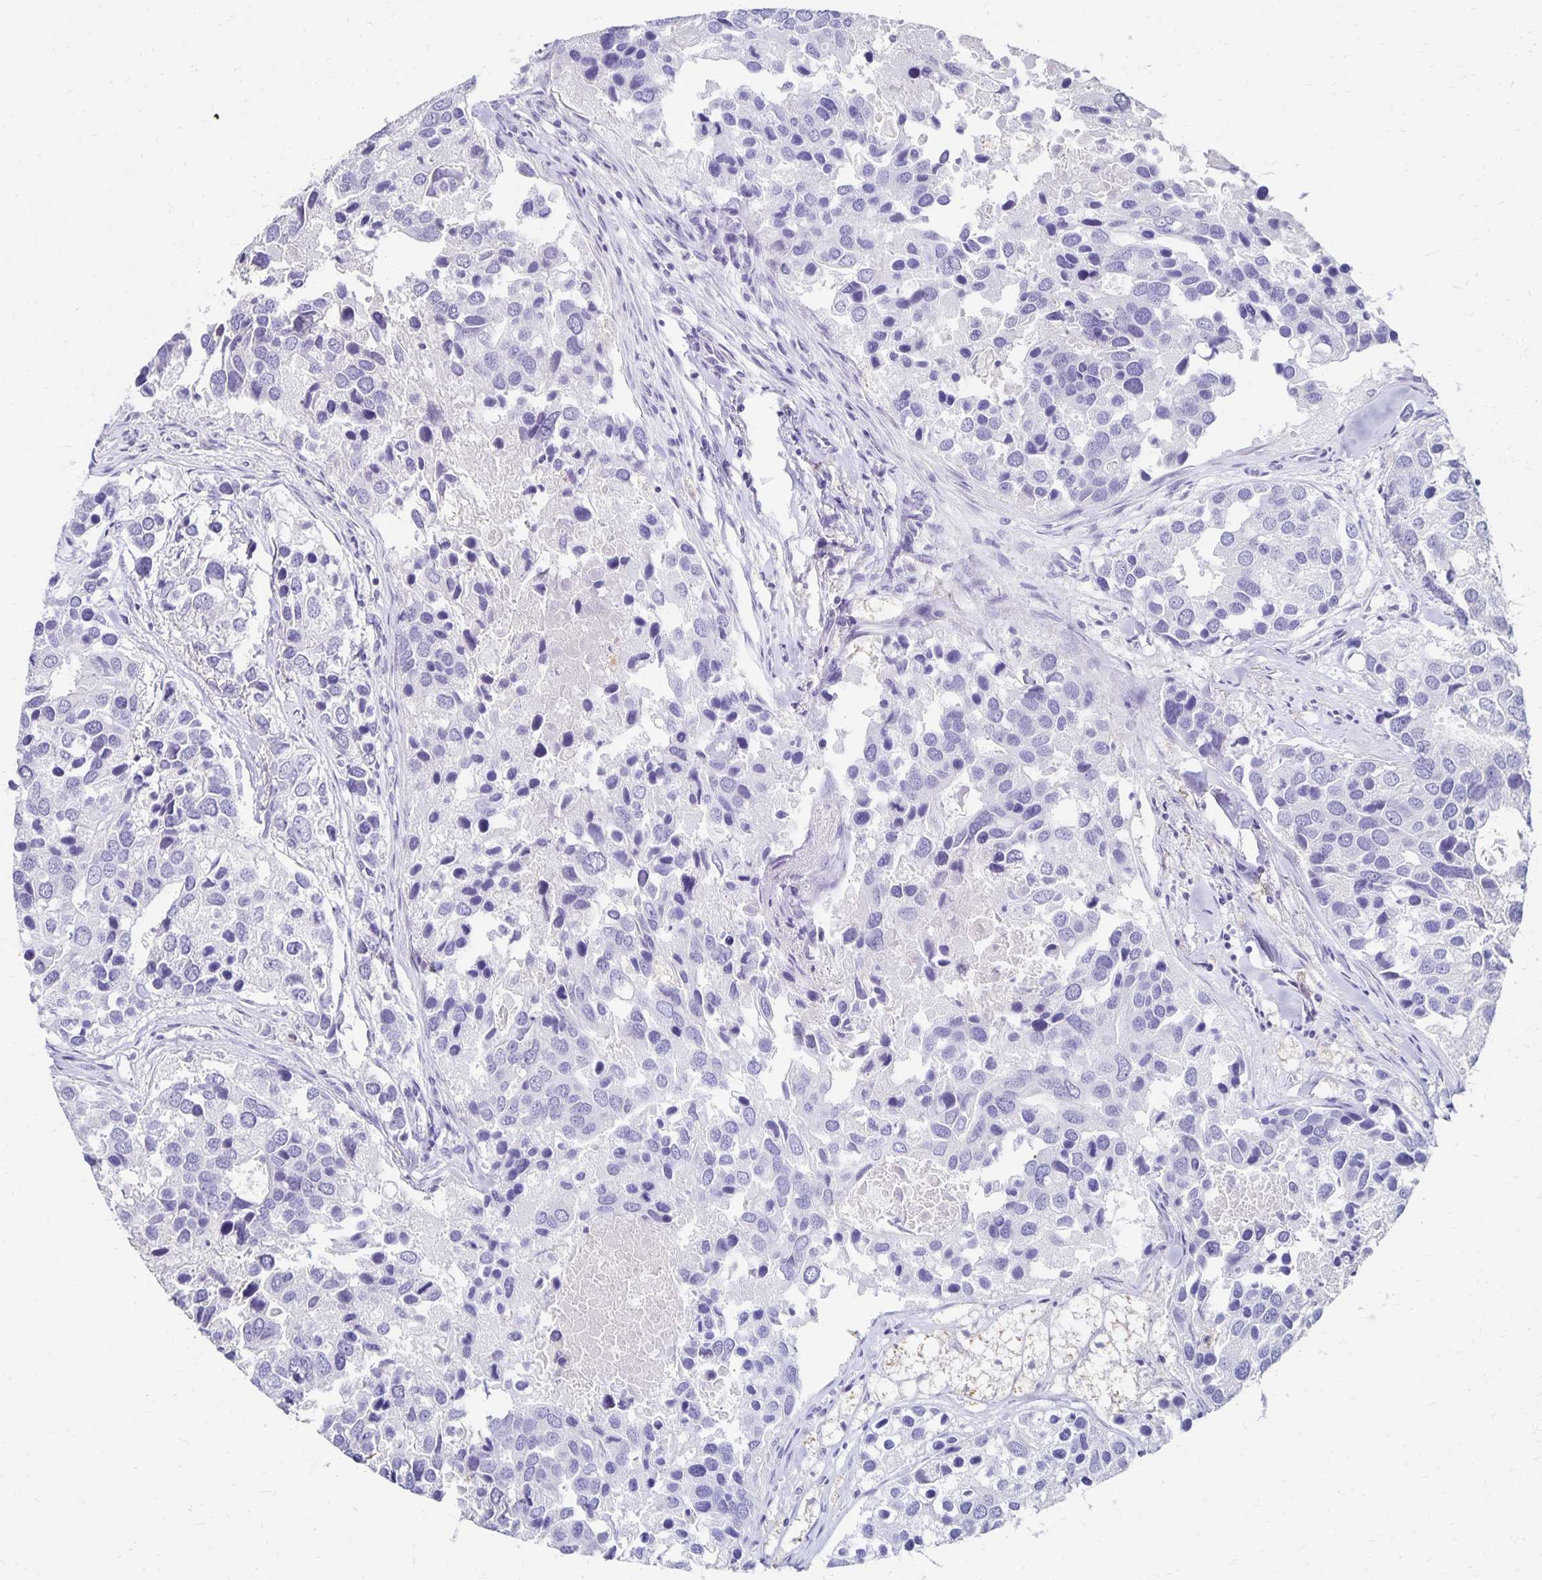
{"staining": {"intensity": "negative", "quantity": "none", "location": "none"}, "tissue": "breast cancer", "cell_type": "Tumor cells", "image_type": "cancer", "snomed": [{"axis": "morphology", "description": "Duct carcinoma"}, {"axis": "topography", "description": "Breast"}], "caption": "Immunohistochemistry micrograph of neoplastic tissue: human breast cancer (invasive ductal carcinoma) stained with DAB (3,3'-diaminobenzidine) displays no significant protein positivity in tumor cells. (Immunohistochemistry, brightfield microscopy, high magnification).", "gene": "DYNLT4", "patient": {"sex": "female", "age": 83}}